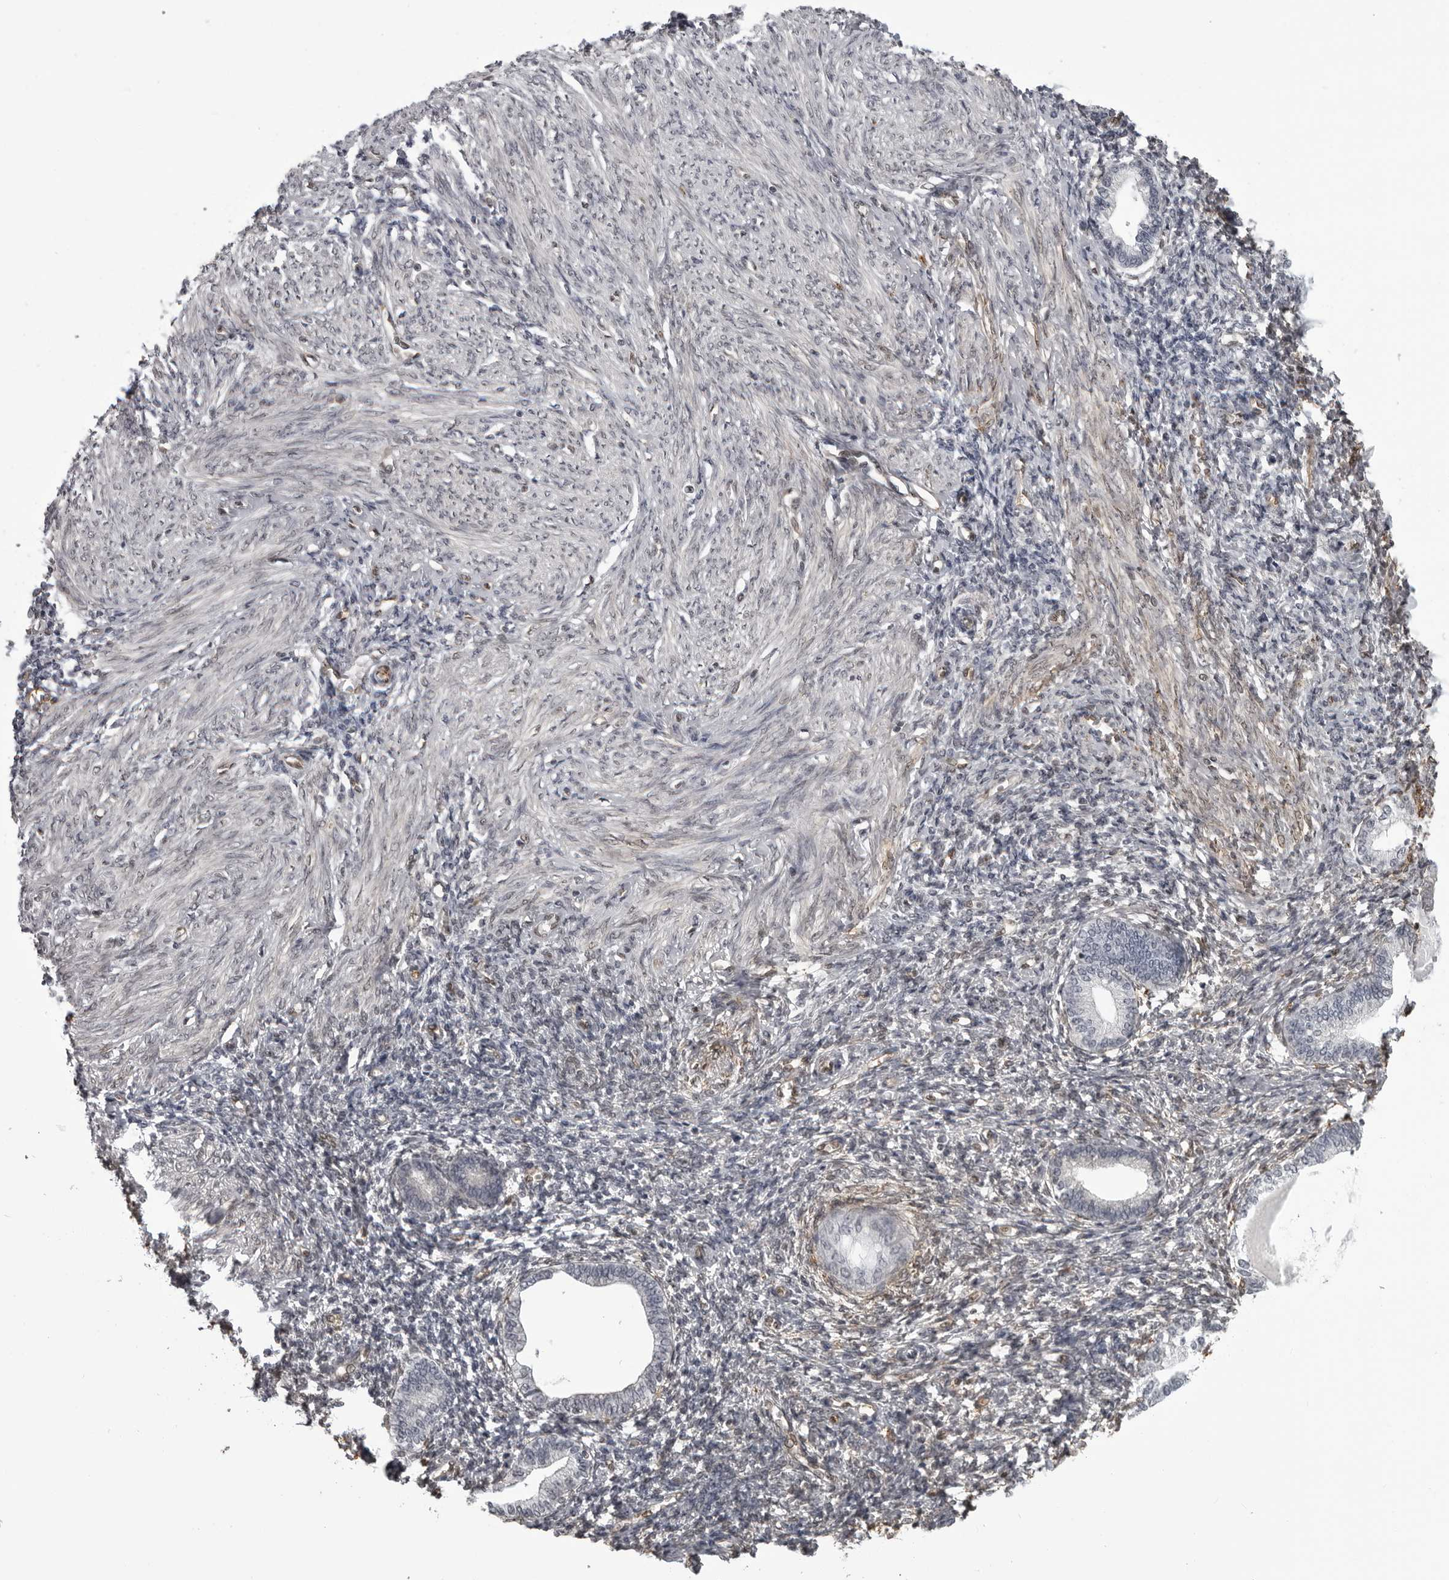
{"staining": {"intensity": "negative", "quantity": "none", "location": "none"}, "tissue": "endometrium", "cell_type": "Cells in endometrial stroma", "image_type": "normal", "snomed": [{"axis": "morphology", "description": "Normal tissue, NOS"}, {"axis": "topography", "description": "Endometrium"}], "caption": "Immunohistochemistry photomicrograph of normal endometrium: endometrium stained with DAB exhibits no significant protein positivity in cells in endometrial stroma. (DAB IHC, high magnification).", "gene": "MAPK12", "patient": {"sex": "female", "age": 77}}